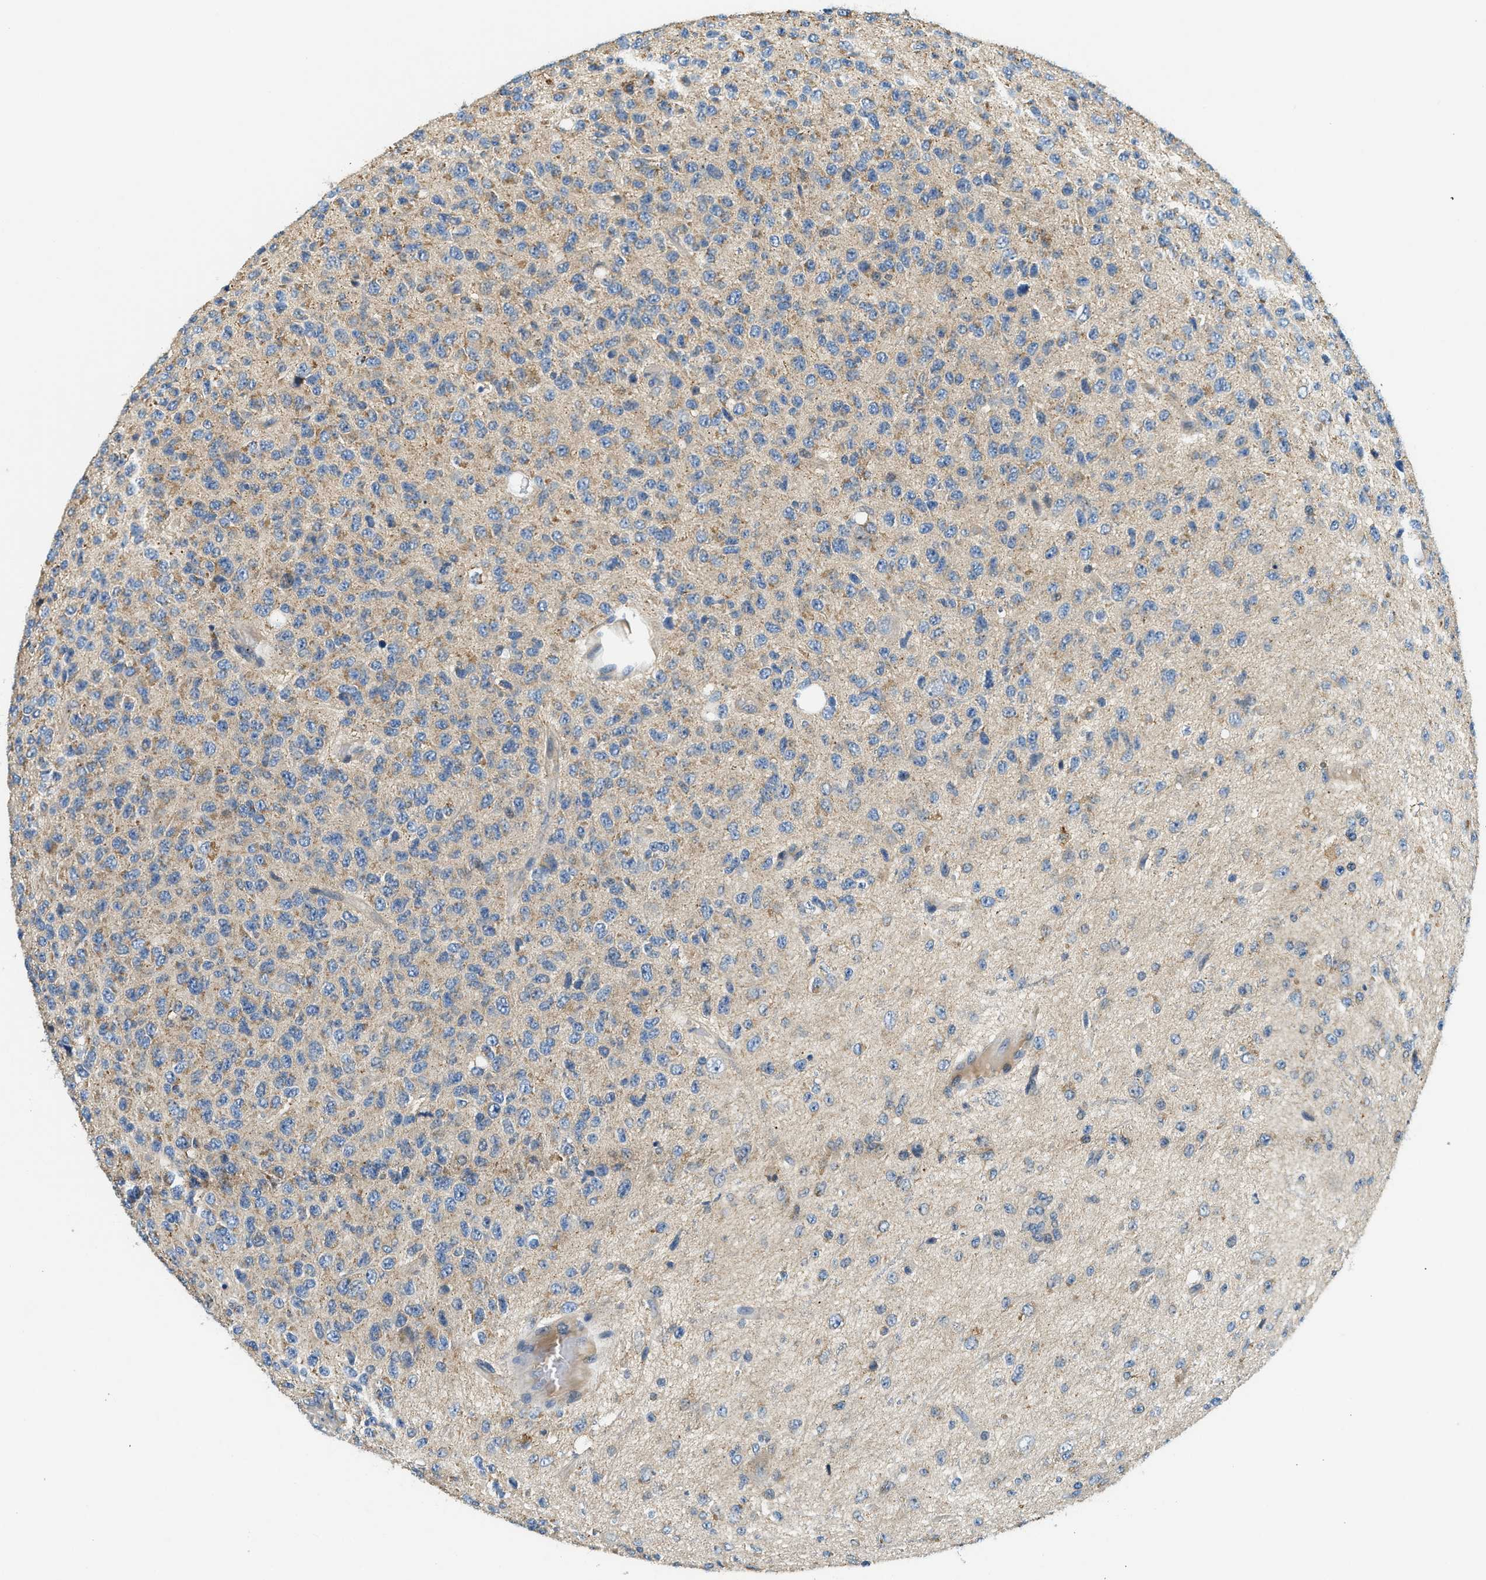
{"staining": {"intensity": "weak", "quantity": "25%-75%", "location": "cytoplasmic/membranous"}, "tissue": "glioma", "cell_type": "Tumor cells", "image_type": "cancer", "snomed": [{"axis": "morphology", "description": "Glioma, malignant, High grade"}, {"axis": "topography", "description": "pancreas cauda"}], "caption": "Immunohistochemistry (IHC) (DAB (3,3'-diaminobenzidine)) staining of human malignant glioma (high-grade) exhibits weak cytoplasmic/membranous protein expression in about 25%-75% of tumor cells. (DAB IHC, brown staining for protein, blue staining for nuclei).", "gene": "KCNK1", "patient": {"sex": "male", "age": 60}}